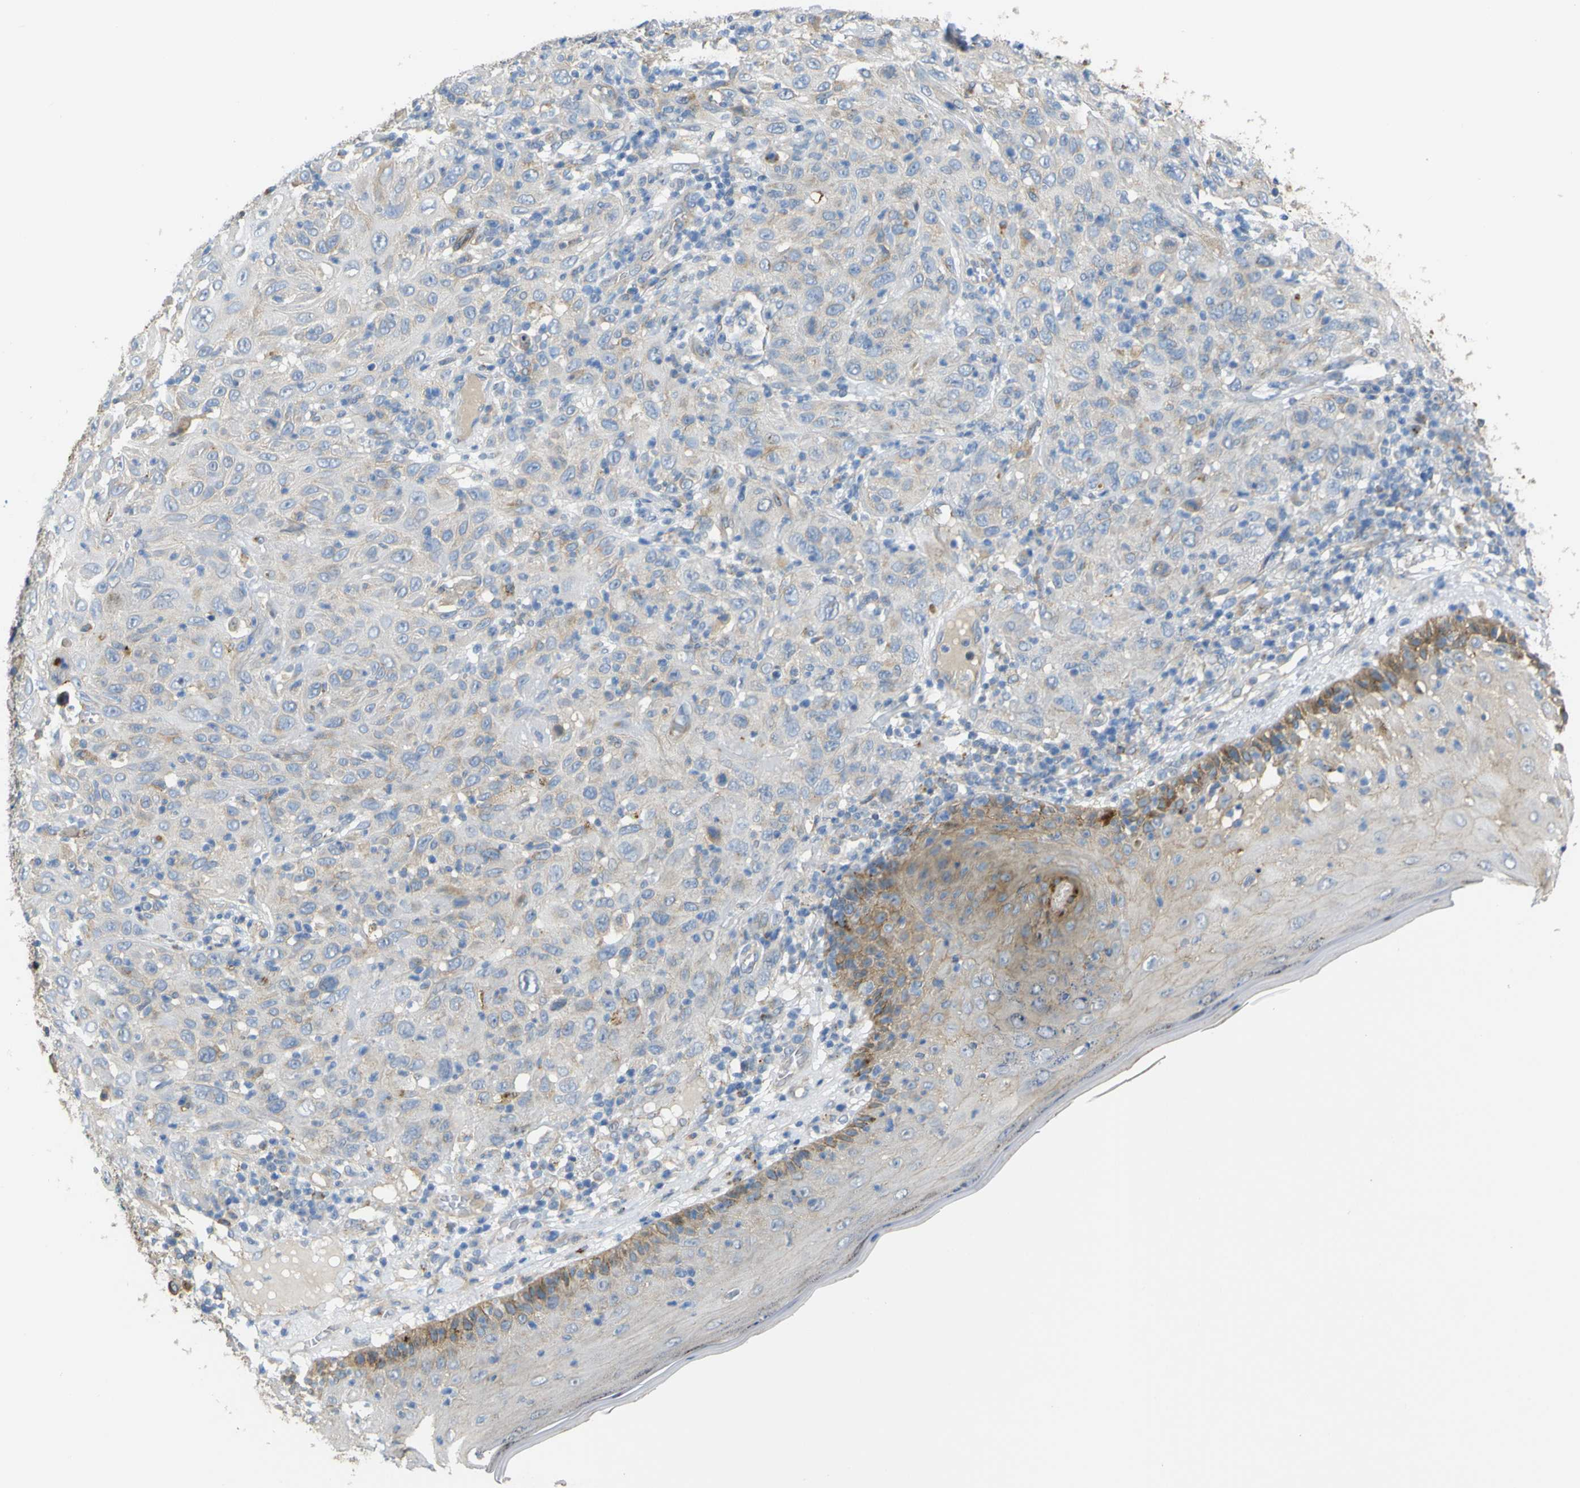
{"staining": {"intensity": "moderate", "quantity": "<25%", "location": "cytoplasmic/membranous"}, "tissue": "skin cancer", "cell_type": "Tumor cells", "image_type": "cancer", "snomed": [{"axis": "morphology", "description": "Squamous cell carcinoma, NOS"}, {"axis": "topography", "description": "Skin"}], "caption": "This is a micrograph of immunohistochemistry (IHC) staining of skin cancer, which shows moderate positivity in the cytoplasmic/membranous of tumor cells.", "gene": "SYPL1", "patient": {"sex": "female", "age": 88}}